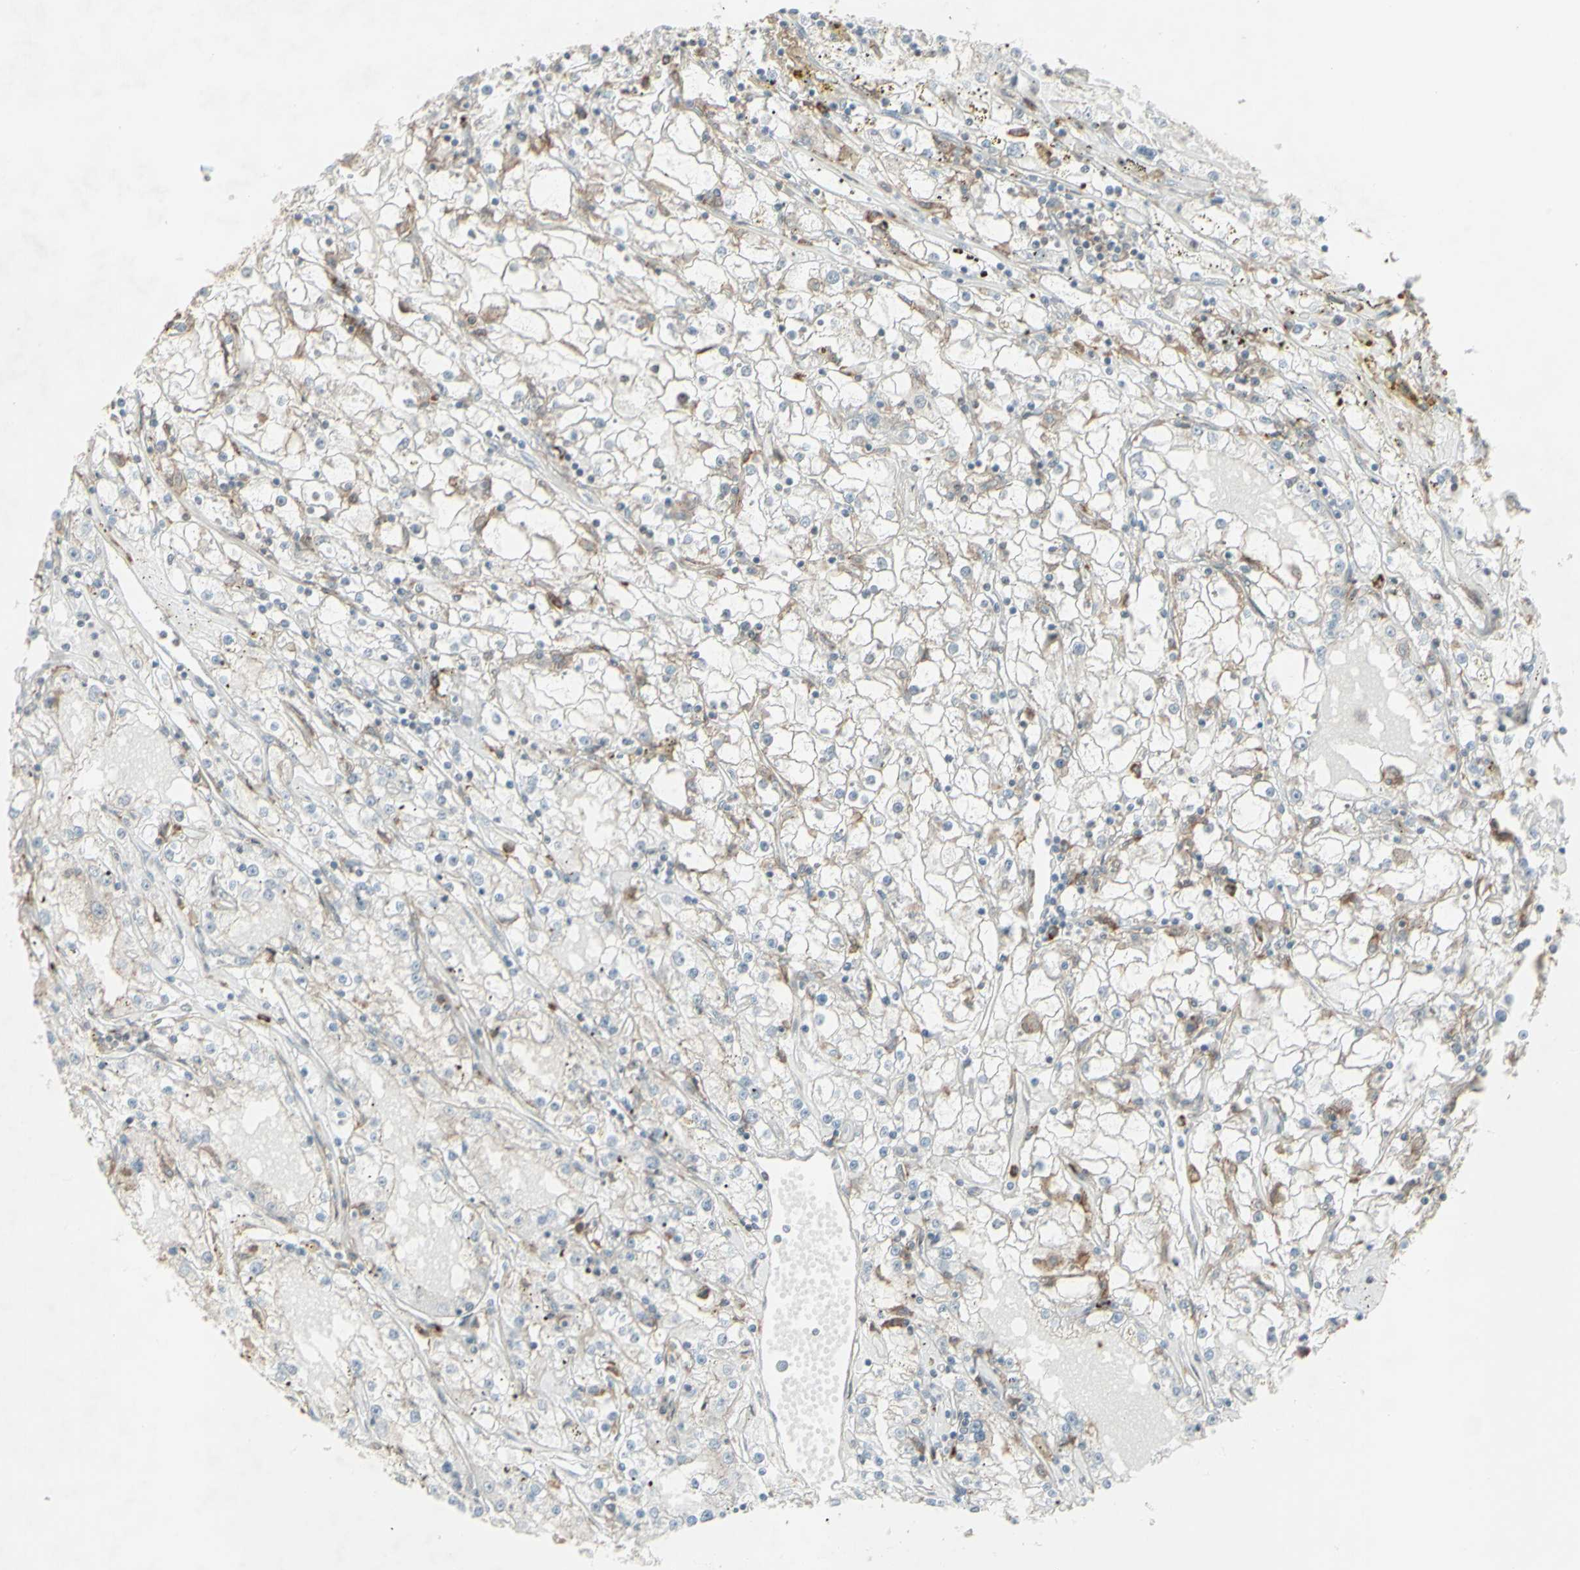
{"staining": {"intensity": "weak", "quantity": "<25%", "location": "cytoplasmic/membranous"}, "tissue": "renal cancer", "cell_type": "Tumor cells", "image_type": "cancer", "snomed": [{"axis": "morphology", "description": "Adenocarcinoma, NOS"}, {"axis": "topography", "description": "Kidney"}], "caption": "Tumor cells show no significant protein positivity in renal cancer (adenocarcinoma).", "gene": "CD33", "patient": {"sex": "male", "age": 56}}